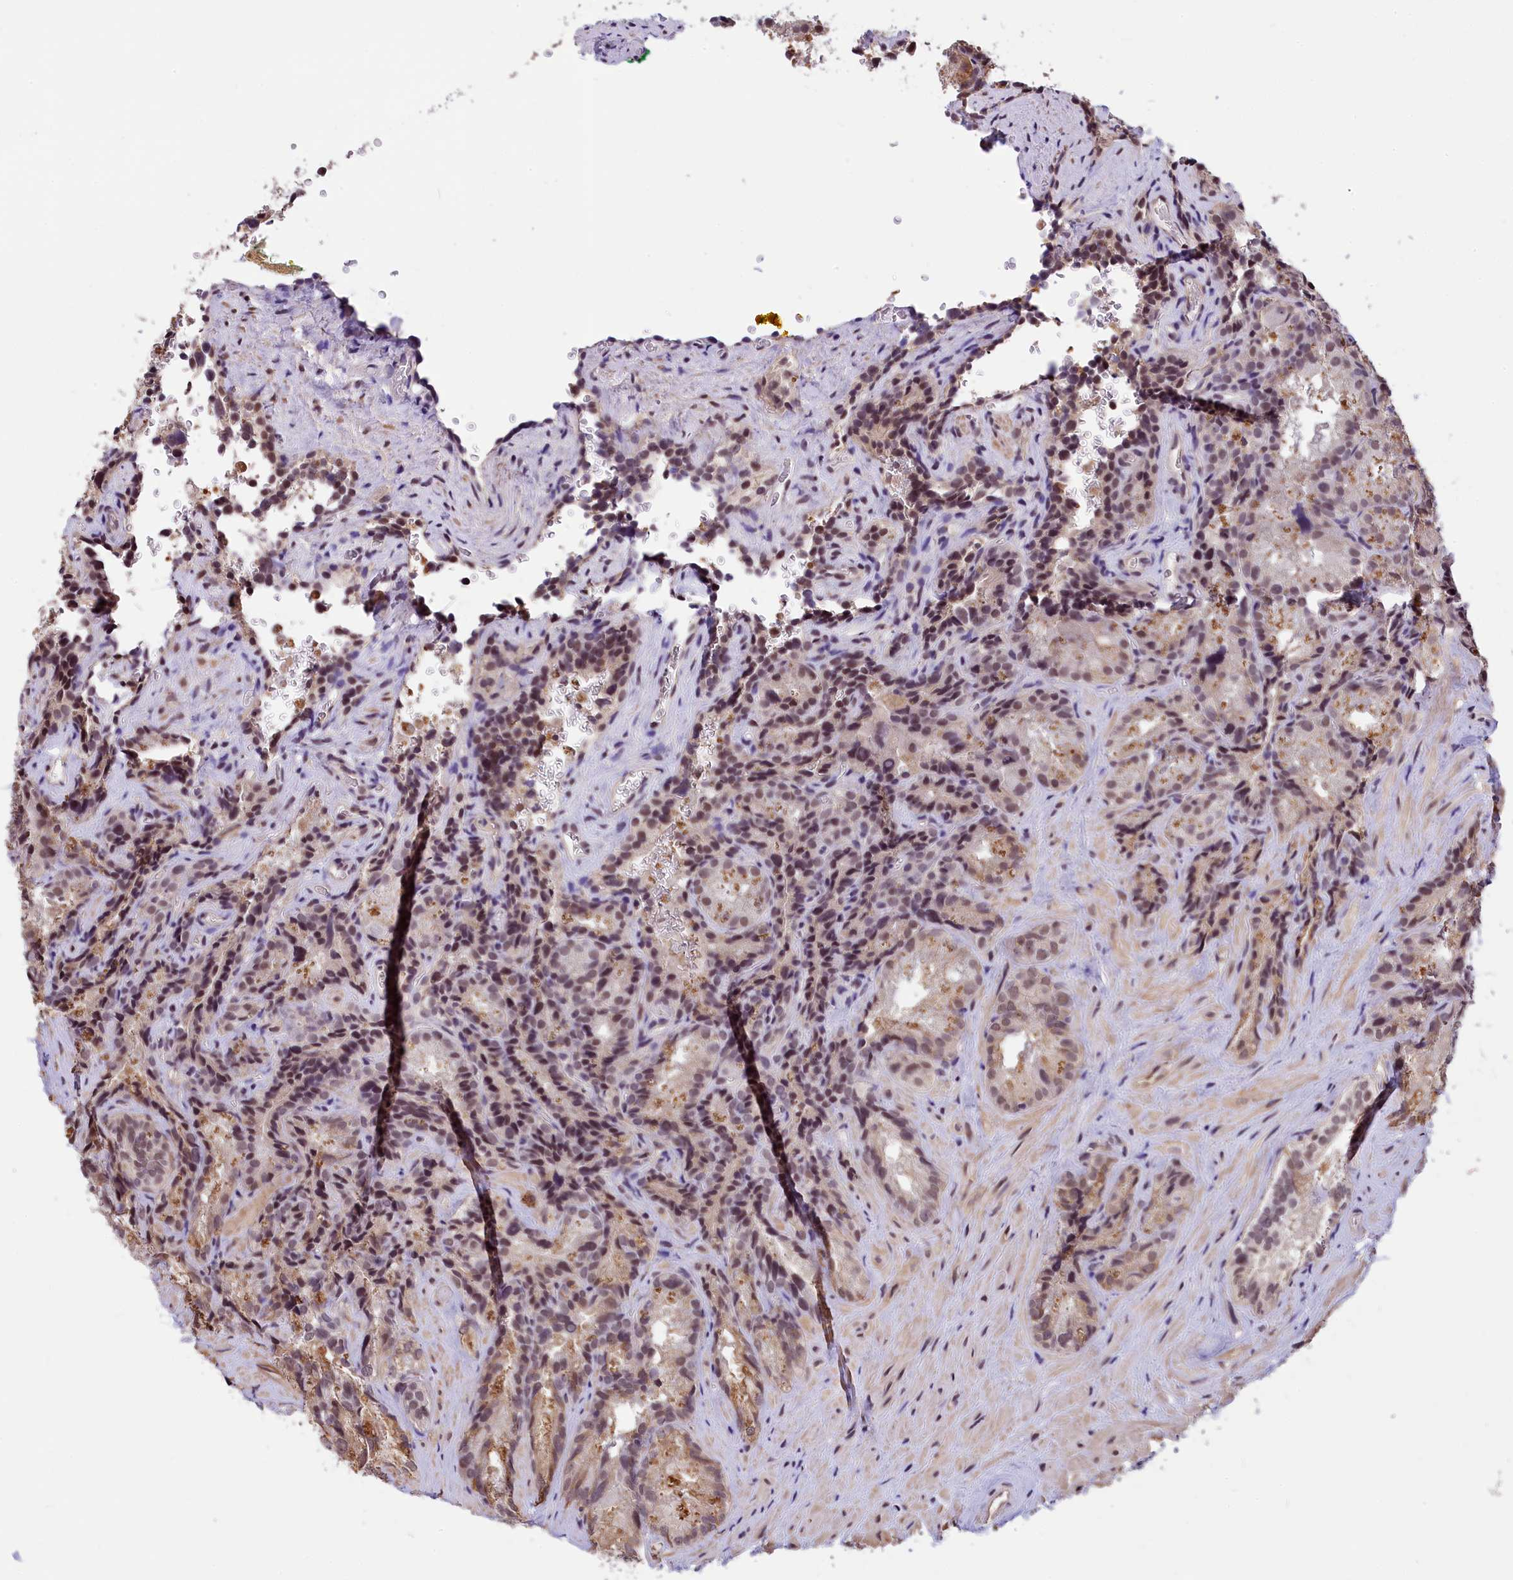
{"staining": {"intensity": "moderate", "quantity": ">75%", "location": "cytoplasmic/membranous,nuclear"}, "tissue": "seminal vesicle", "cell_type": "Glandular cells", "image_type": "normal", "snomed": [{"axis": "morphology", "description": "Normal tissue, NOS"}, {"axis": "topography", "description": "Seminal veicle"}], "caption": "IHC (DAB (3,3'-diaminobenzidine)) staining of benign human seminal vesicle shows moderate cytoplasmic/membranous,nuclear protein staining in approximately >75% of glandular cells. (Brightfield microscopy of DAB IHC at high magnification).", "gene": "ZC3H4", "patient": {"sex": "male", "age": 58}}